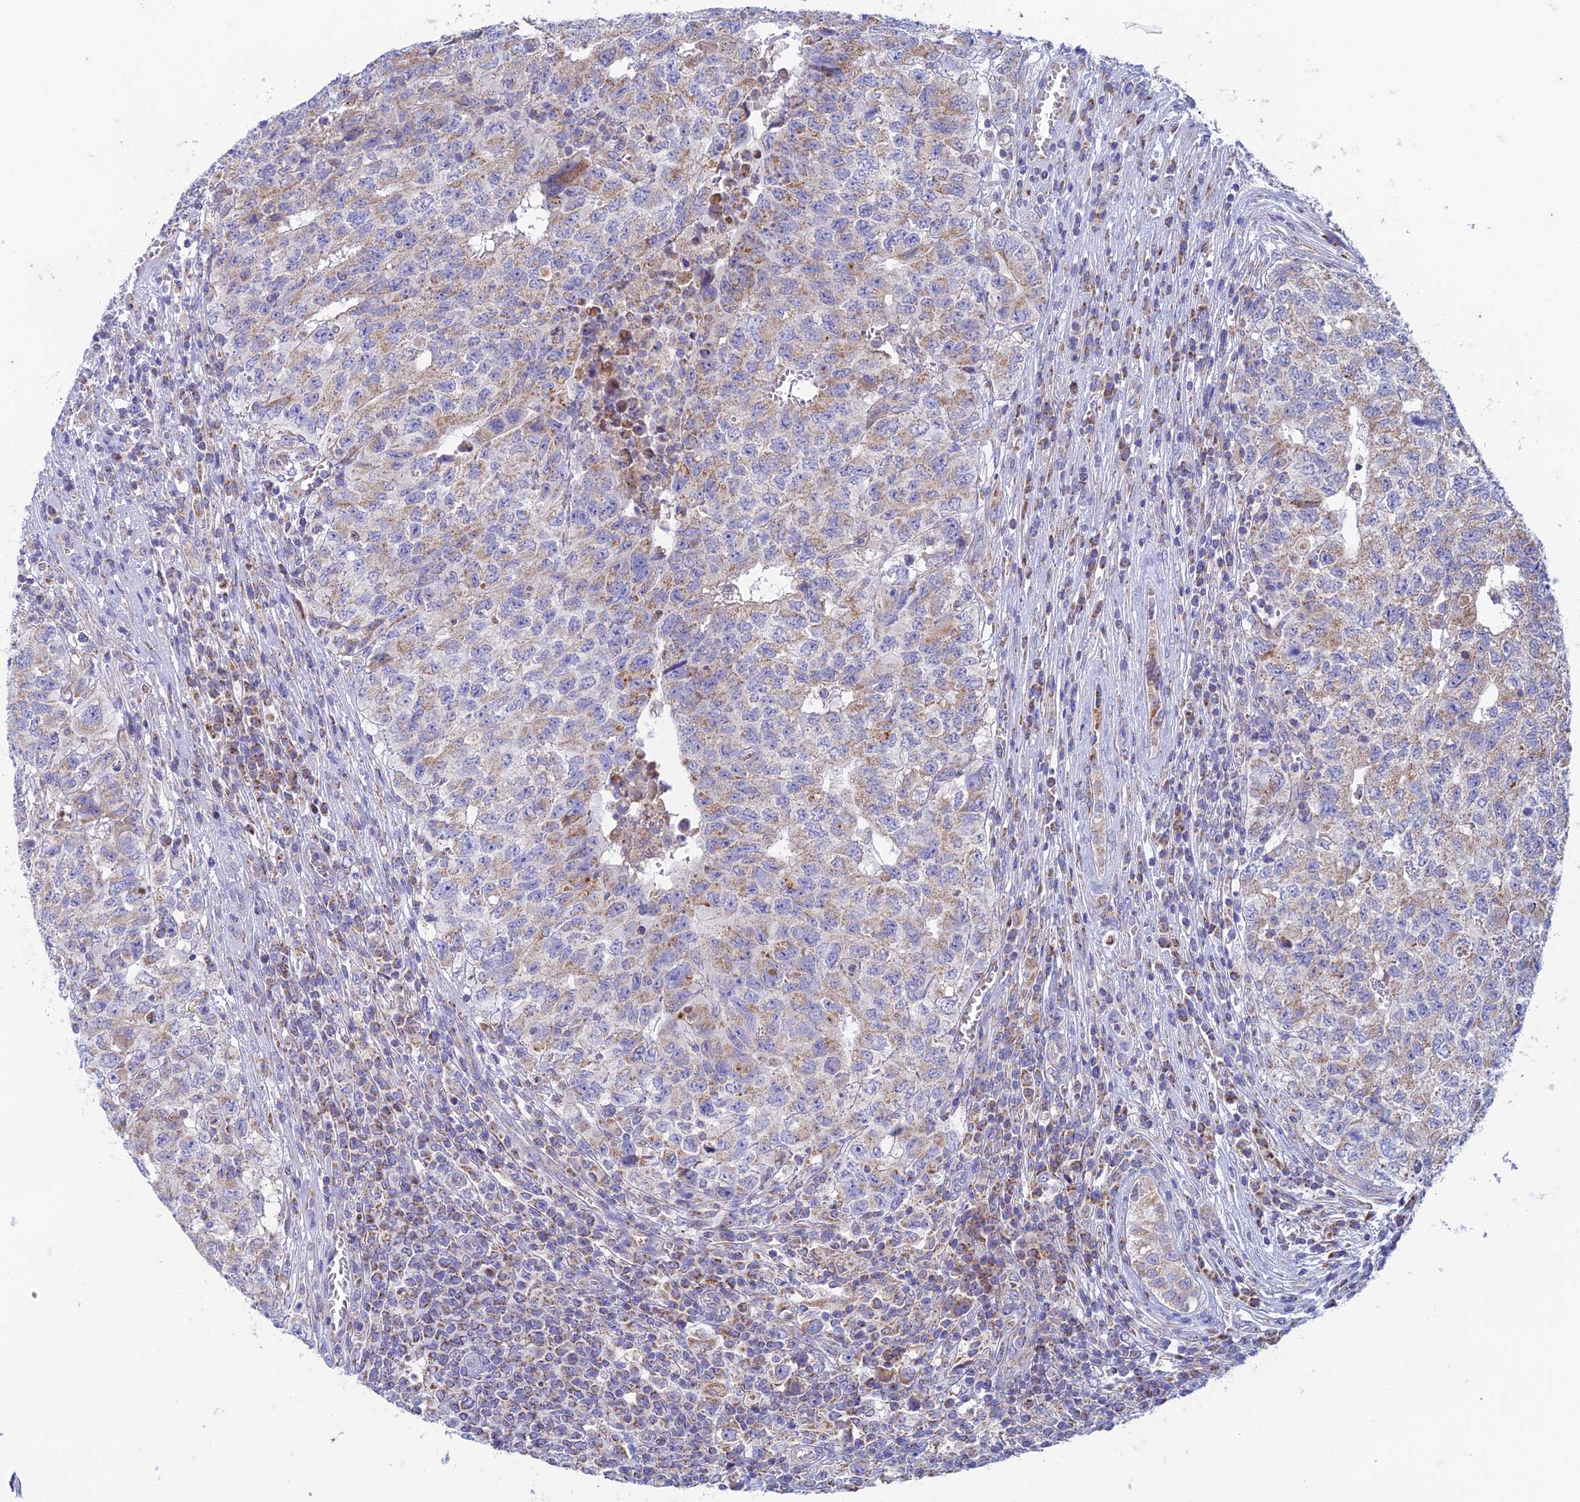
{"staining": {"intensity": "weak", "quantity": "25%-75%", "location": "cytoplasmic/membranous"}, "tissue": "testis cancer", "cell_type": "Tumor cells", "image_type": "cancer", "snomed": [{"axis": "morphology", "description": "Carcinoma, Embryonal, NOS"}, {"axis": "topography", "description": "Testis"}], "caption": "A brown stain highlights weak cytoplasmic/membranous positivity of a protein in human testis cancer (embryonal carcinoma) tumor cells.", "gene": "ZNF181", "patient": {"sex": "male", "age": 34}}